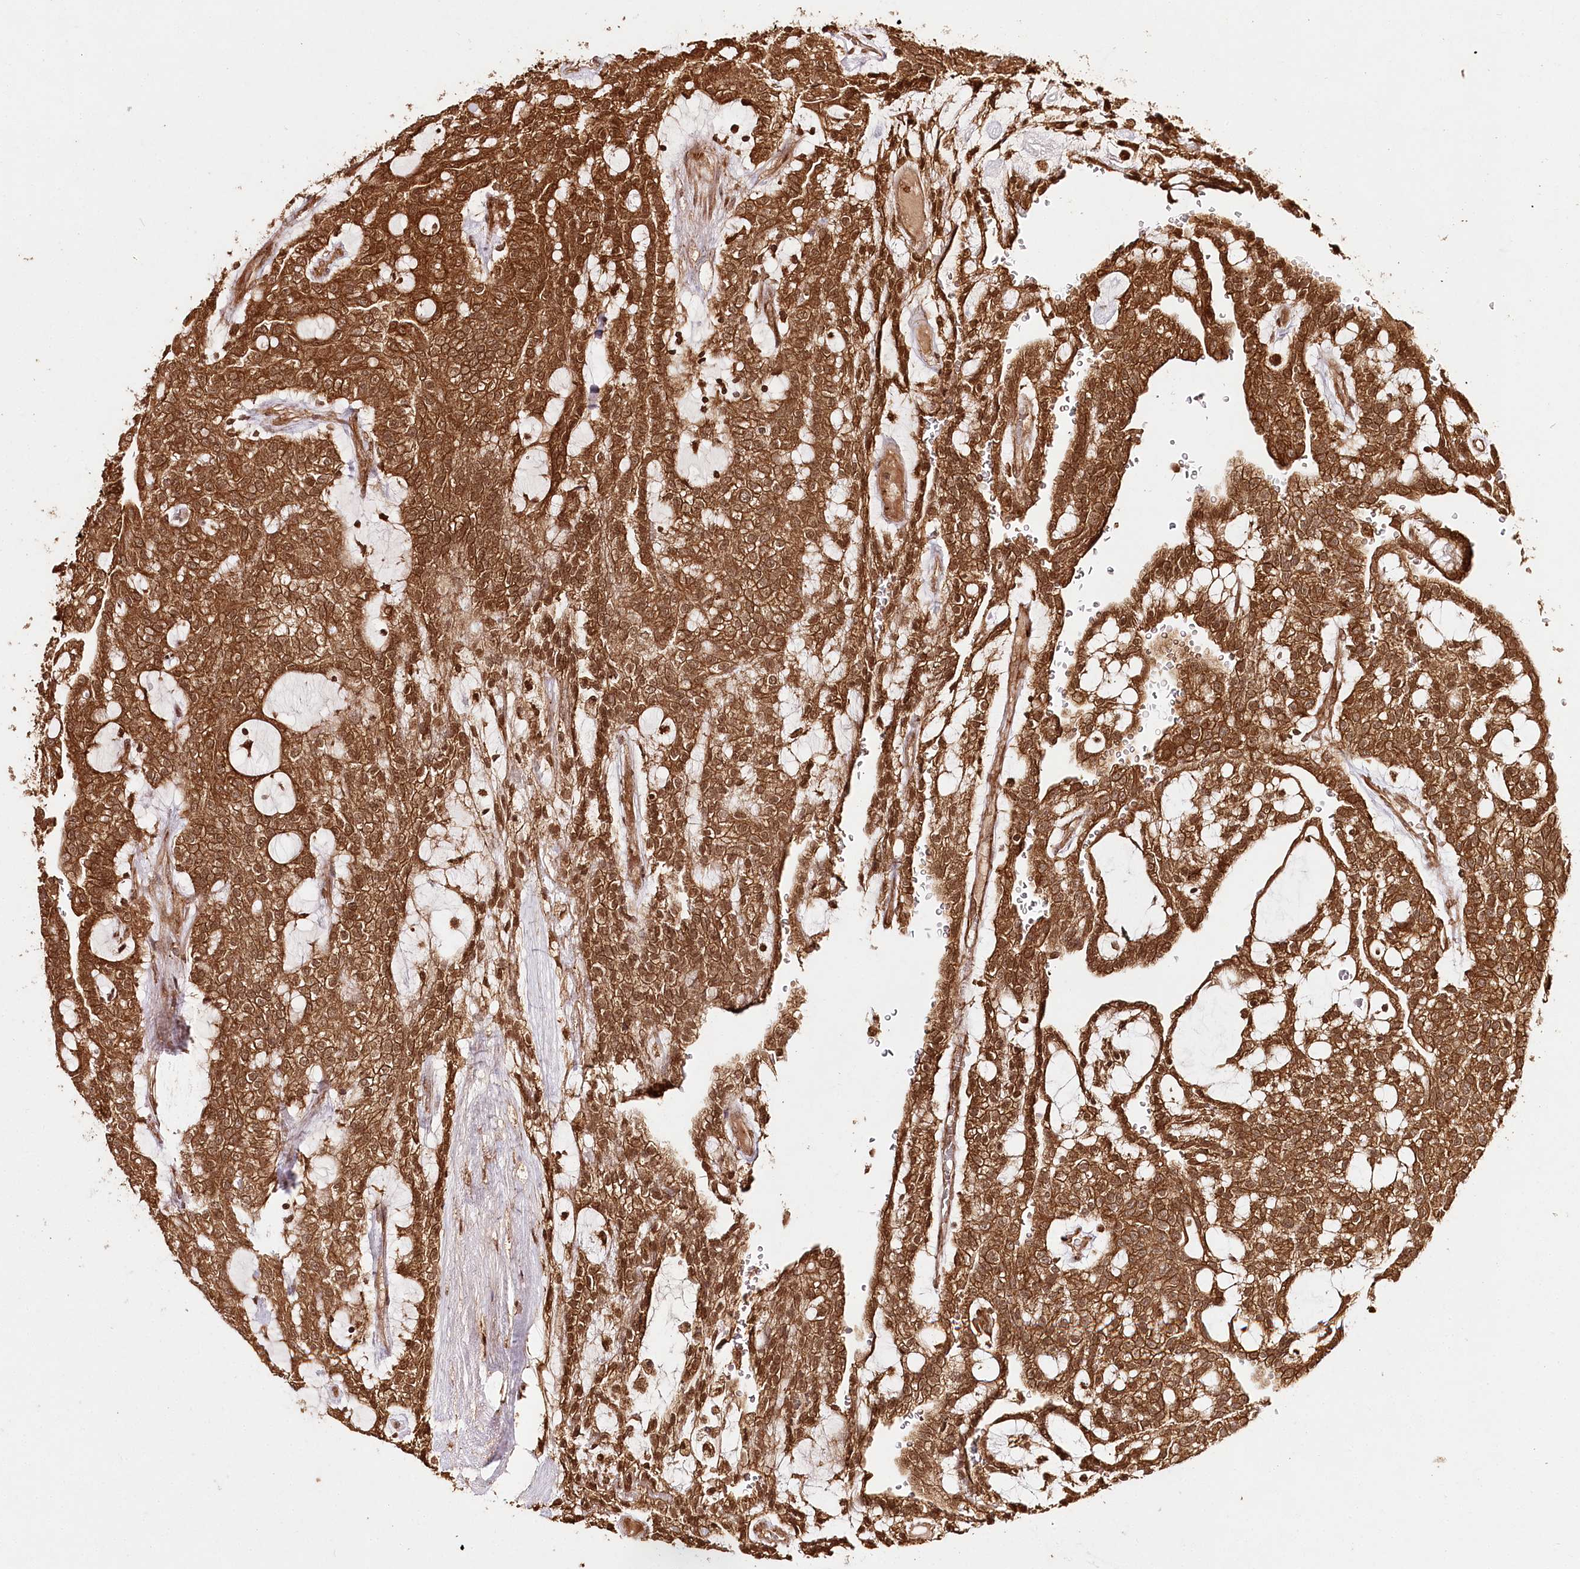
{"staining": {"intensity": "strong", "quantity": ">75%", "location": "cytoplasmic/membranous,nuclear"}, "tissue": "renal cancer", "cell_type": "Tumor cells", "image_type": "cancer", "snomed": [{"axis": "morphology", "description": "Adenocarcinoma, NOS"}, {"axis": "topography", "description": "Kidney"}], "caption": "High-magnification brightfield microscopy of adenocarcinoma (renal) stained with DAB (3,3'-diaminobenzidine) (brown) and counterstained with hematoxylin (blue). tumor cells exhibit strong cytoplasmic/membranous and nuclear positivity is identified in approximately>75% of cells. Ihc stains the protein in brown and the nuclei are stained blue.", "gene": "ULK2", "patient": {"sex": "male", "age": 63}}